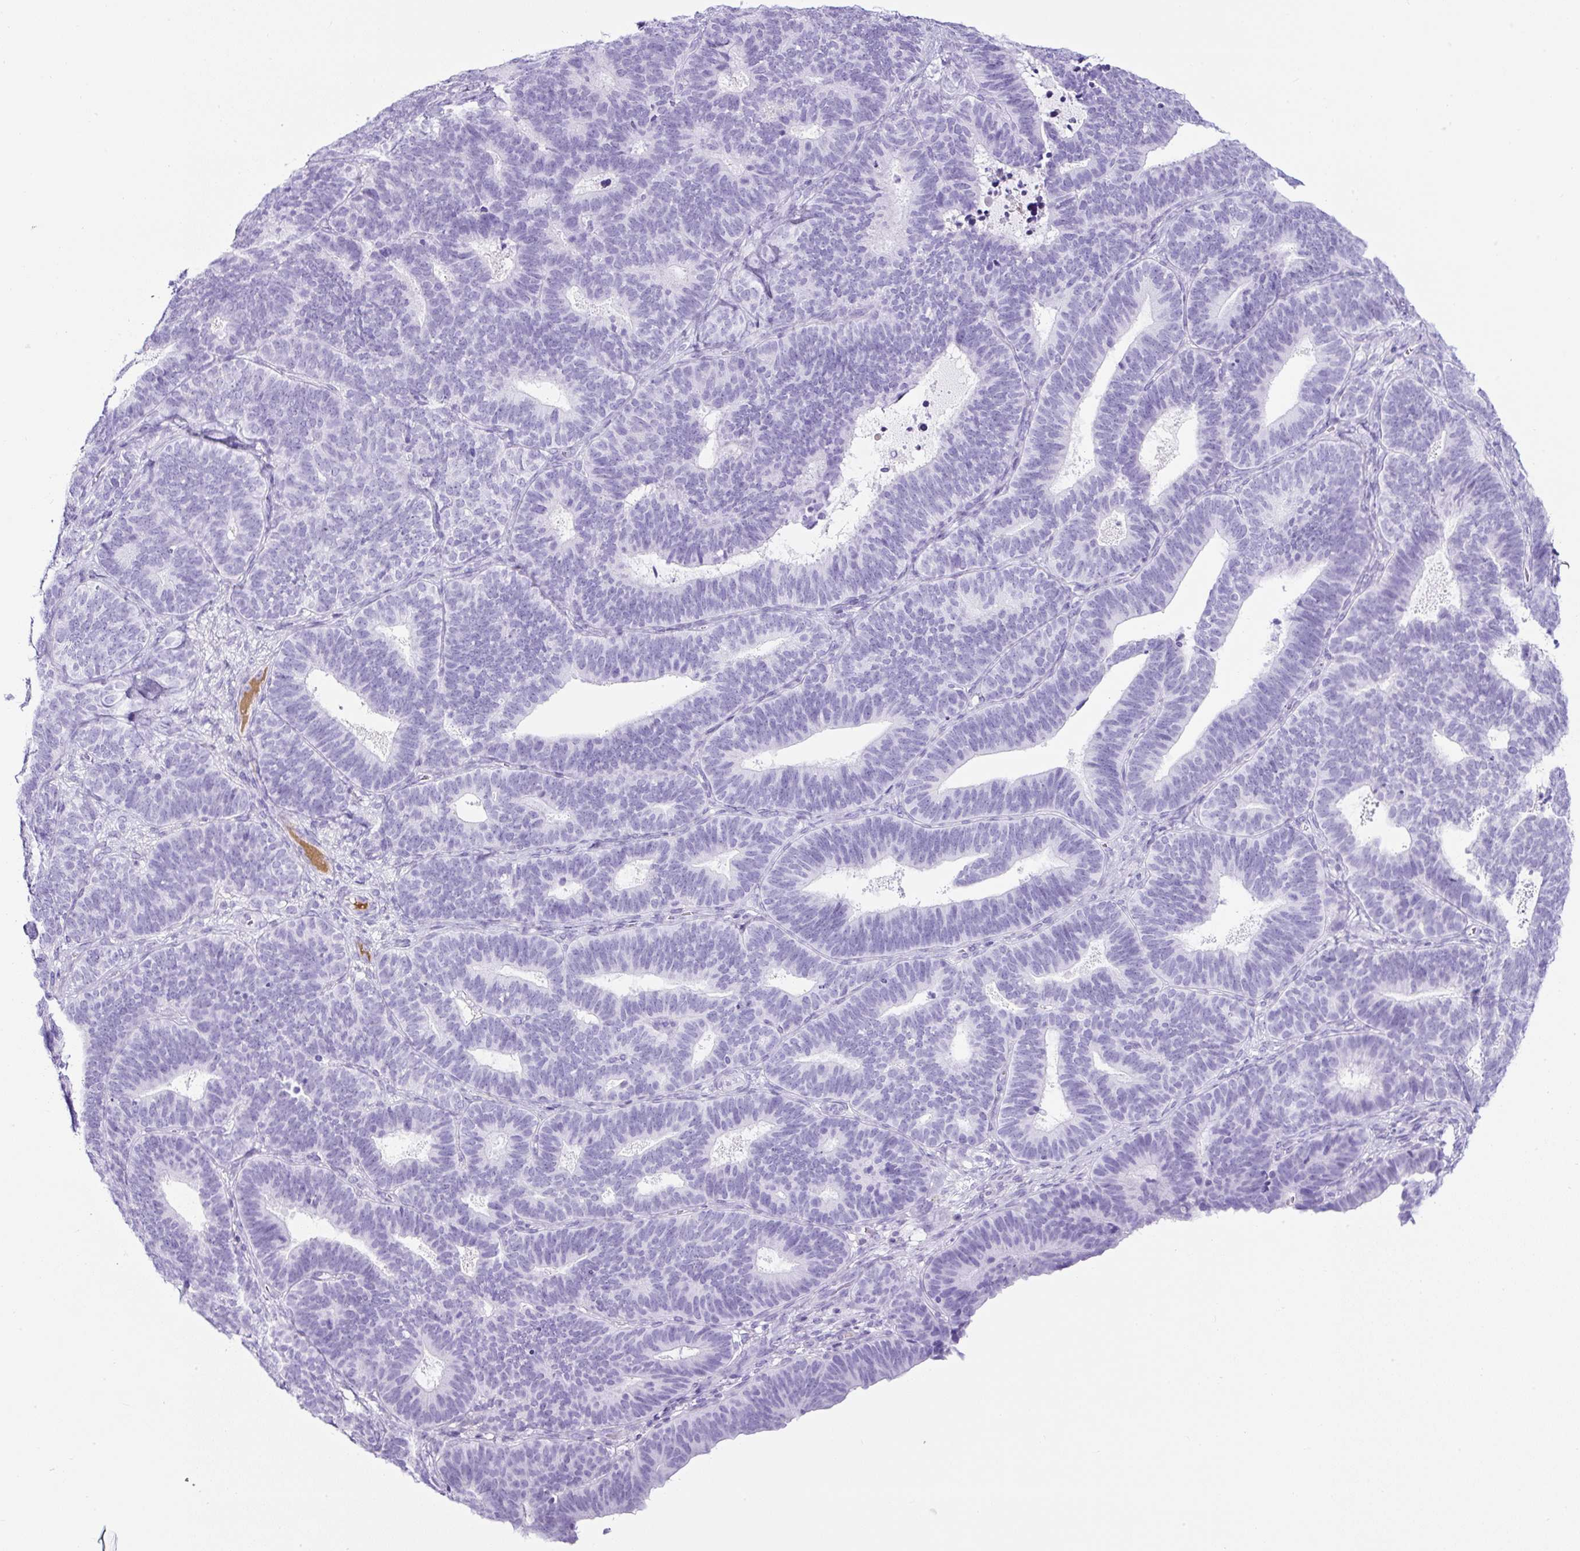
{"staining": {"intensity": "negative", "quantity": "none", "location": "none"}, "tissue": "endometrial cancer", "cell_type": "Tumor cells", "image_type": "cancer", "snomed": [{"axis": "morphology", "description": "Adenocarcinoma, NOS"}, {"axis": "topography", "description": "Endometrium"}], "caption": "Image shows no protein positivity in tumor cells of endometrial cancer tissue. (Brightfield microscopy of DAB immunohistochemistry (IHC) at high magnification).", "gene": "TMEM200B", "patient": {"sex": "female", "age": 70}}